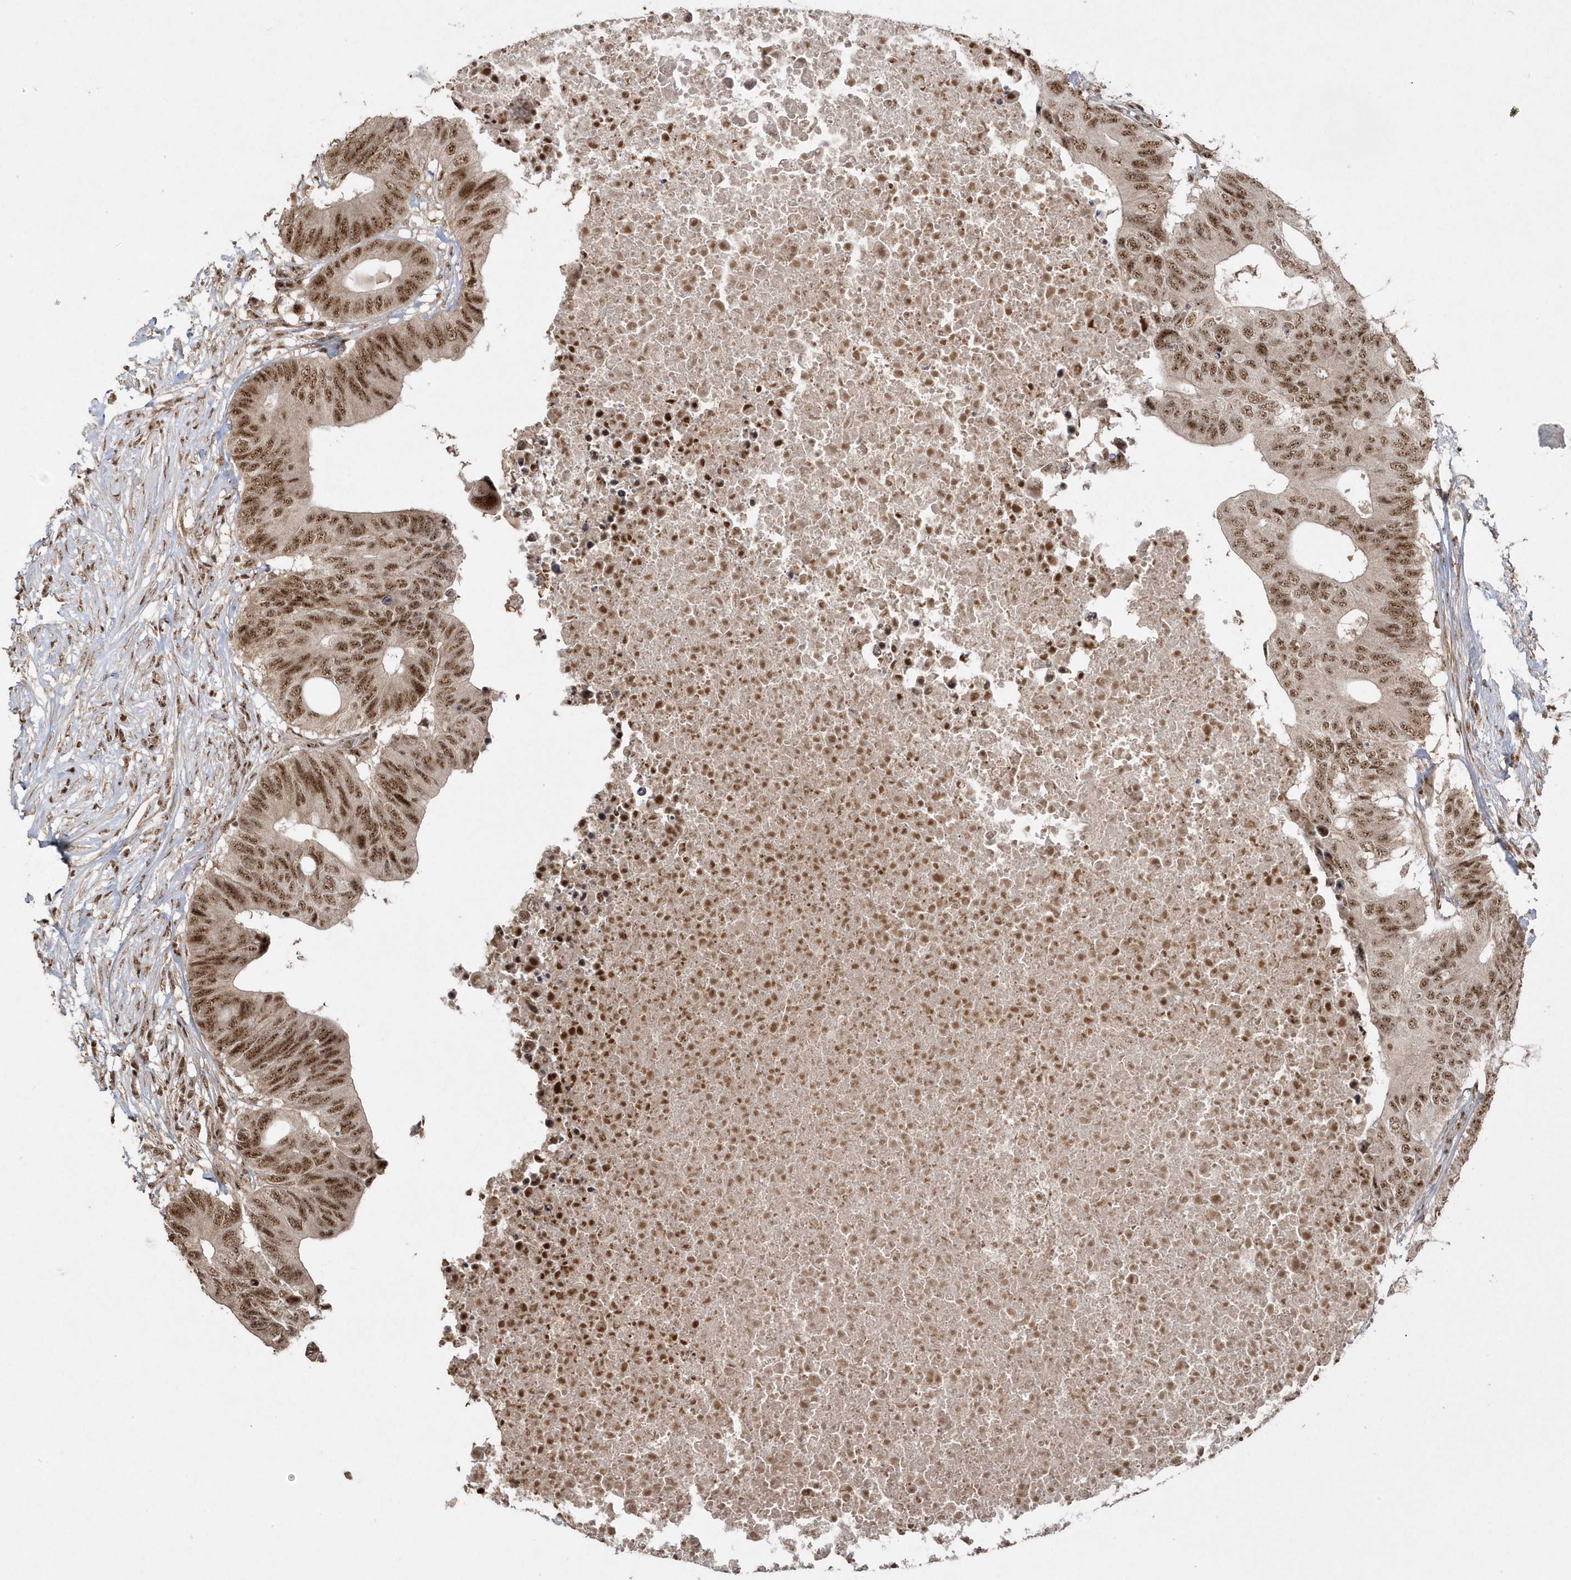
{"staining": {"intensity": "strong", "quantity": ">75%", "location": "nuclear"}, "tissue": "colorectal cancer", "cell_type": "Tumor cells", "image_type": "cancer", "snomed": [{"axis": "morphology", "description": "Adenocarcinoma, NOS"}, {"axis": "topography", "description": "Colon"}], "caption": "Tumor cells reveal high levels of strong nuclear expression in approximately >75% of cells in adenocarcinoma (colorectal).", "gene": "POLR3B", "patient": {"sex": "male", "age": 71}}